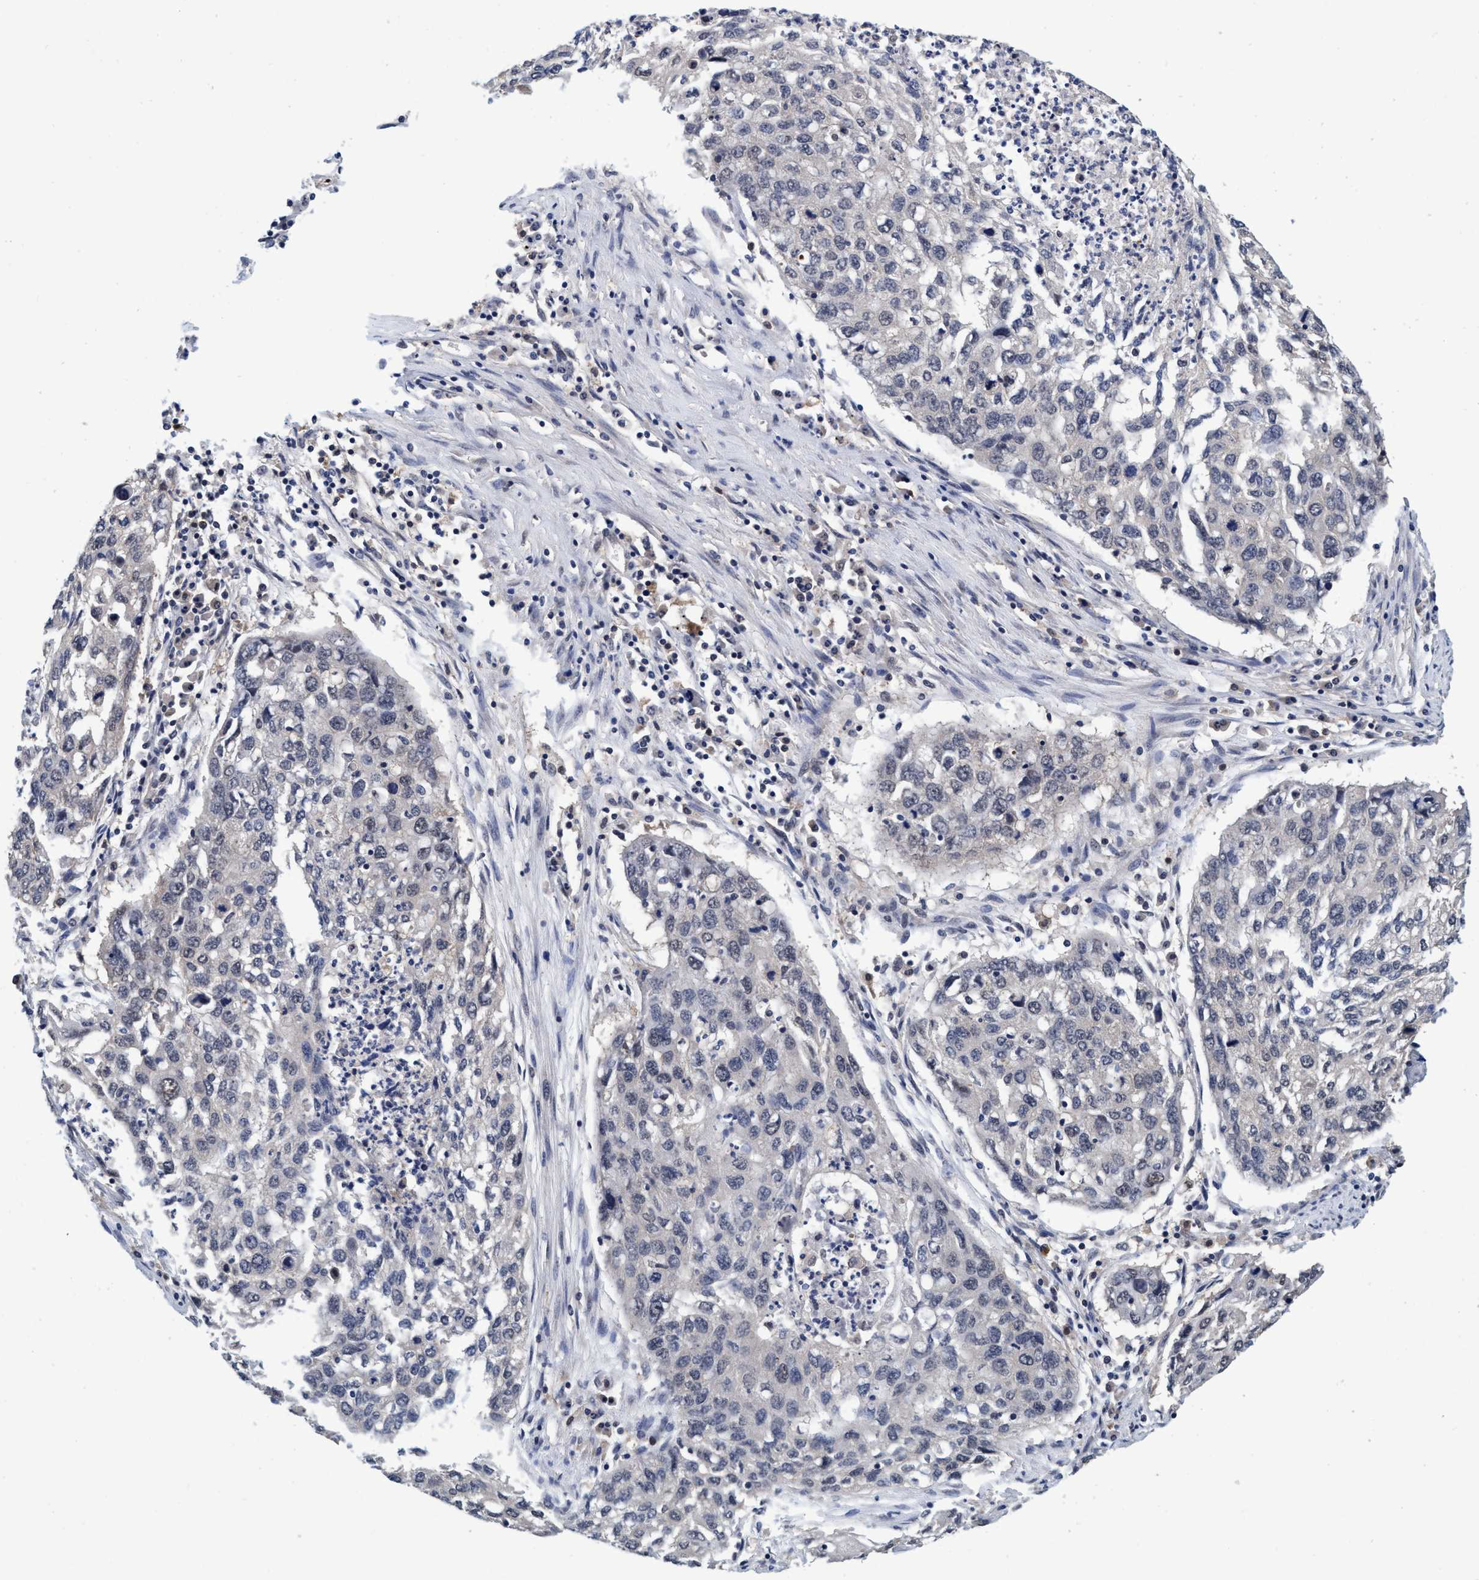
{"staining": {"intensity": "negative", "quantity": "none", "location": "none"}, "tissue": "lung cancer", "cell_type": "Tumor cells", "image_type": "cancer", "snomed": [{"axis": "morphology", "description": "Squamous cell carcinoma, NOS"}, {"axis": "topography", "description": "Lung"}], "caption": "Lung cancer (squamous cell carcinoma) was stained to show a protein in brown. There is no significant positivity in tumor cells.", "gene": "PSMD12", "patient": {"sex": "female", "age": 63}}